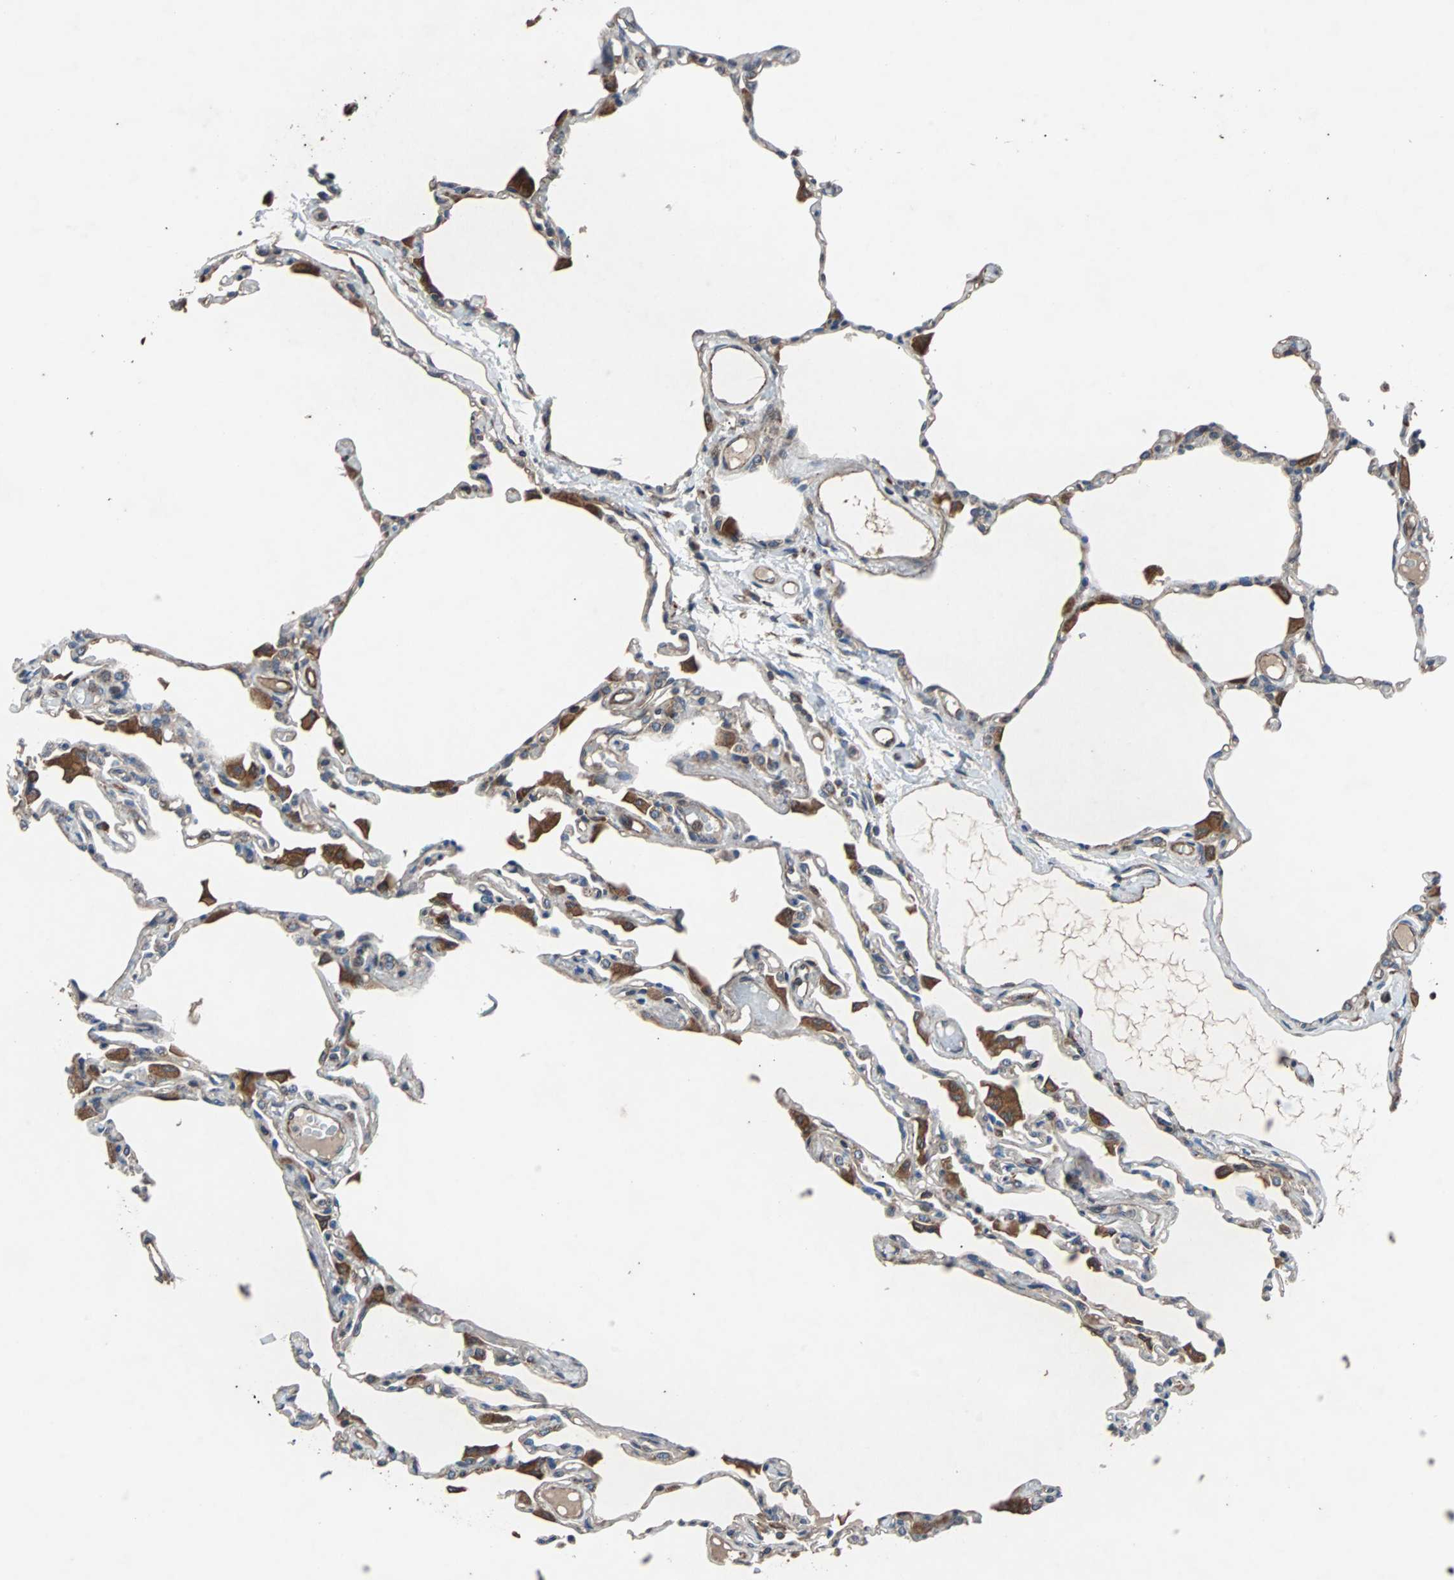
{"staining": {"intensity": "weak", "quantity": "25%-75%", "location": "cytoplasmic/membranous"}, "tissue": "lung", "cell_type": "Alveolar cells", "image_type": "normal", "snomed": [{"axis": "morphology", "description": "Normal tissue, NOS"}, {"axis": "topography", "description": "Lung"}], "caption": "There is low levels of weak cytoplasmic/membranous staining in alveolar cells of normal lung, as demonstrated by immunohistochemical staining (brown color).", "gene": "ACTR3", "patient": {"sex": "female", "age": 49}}